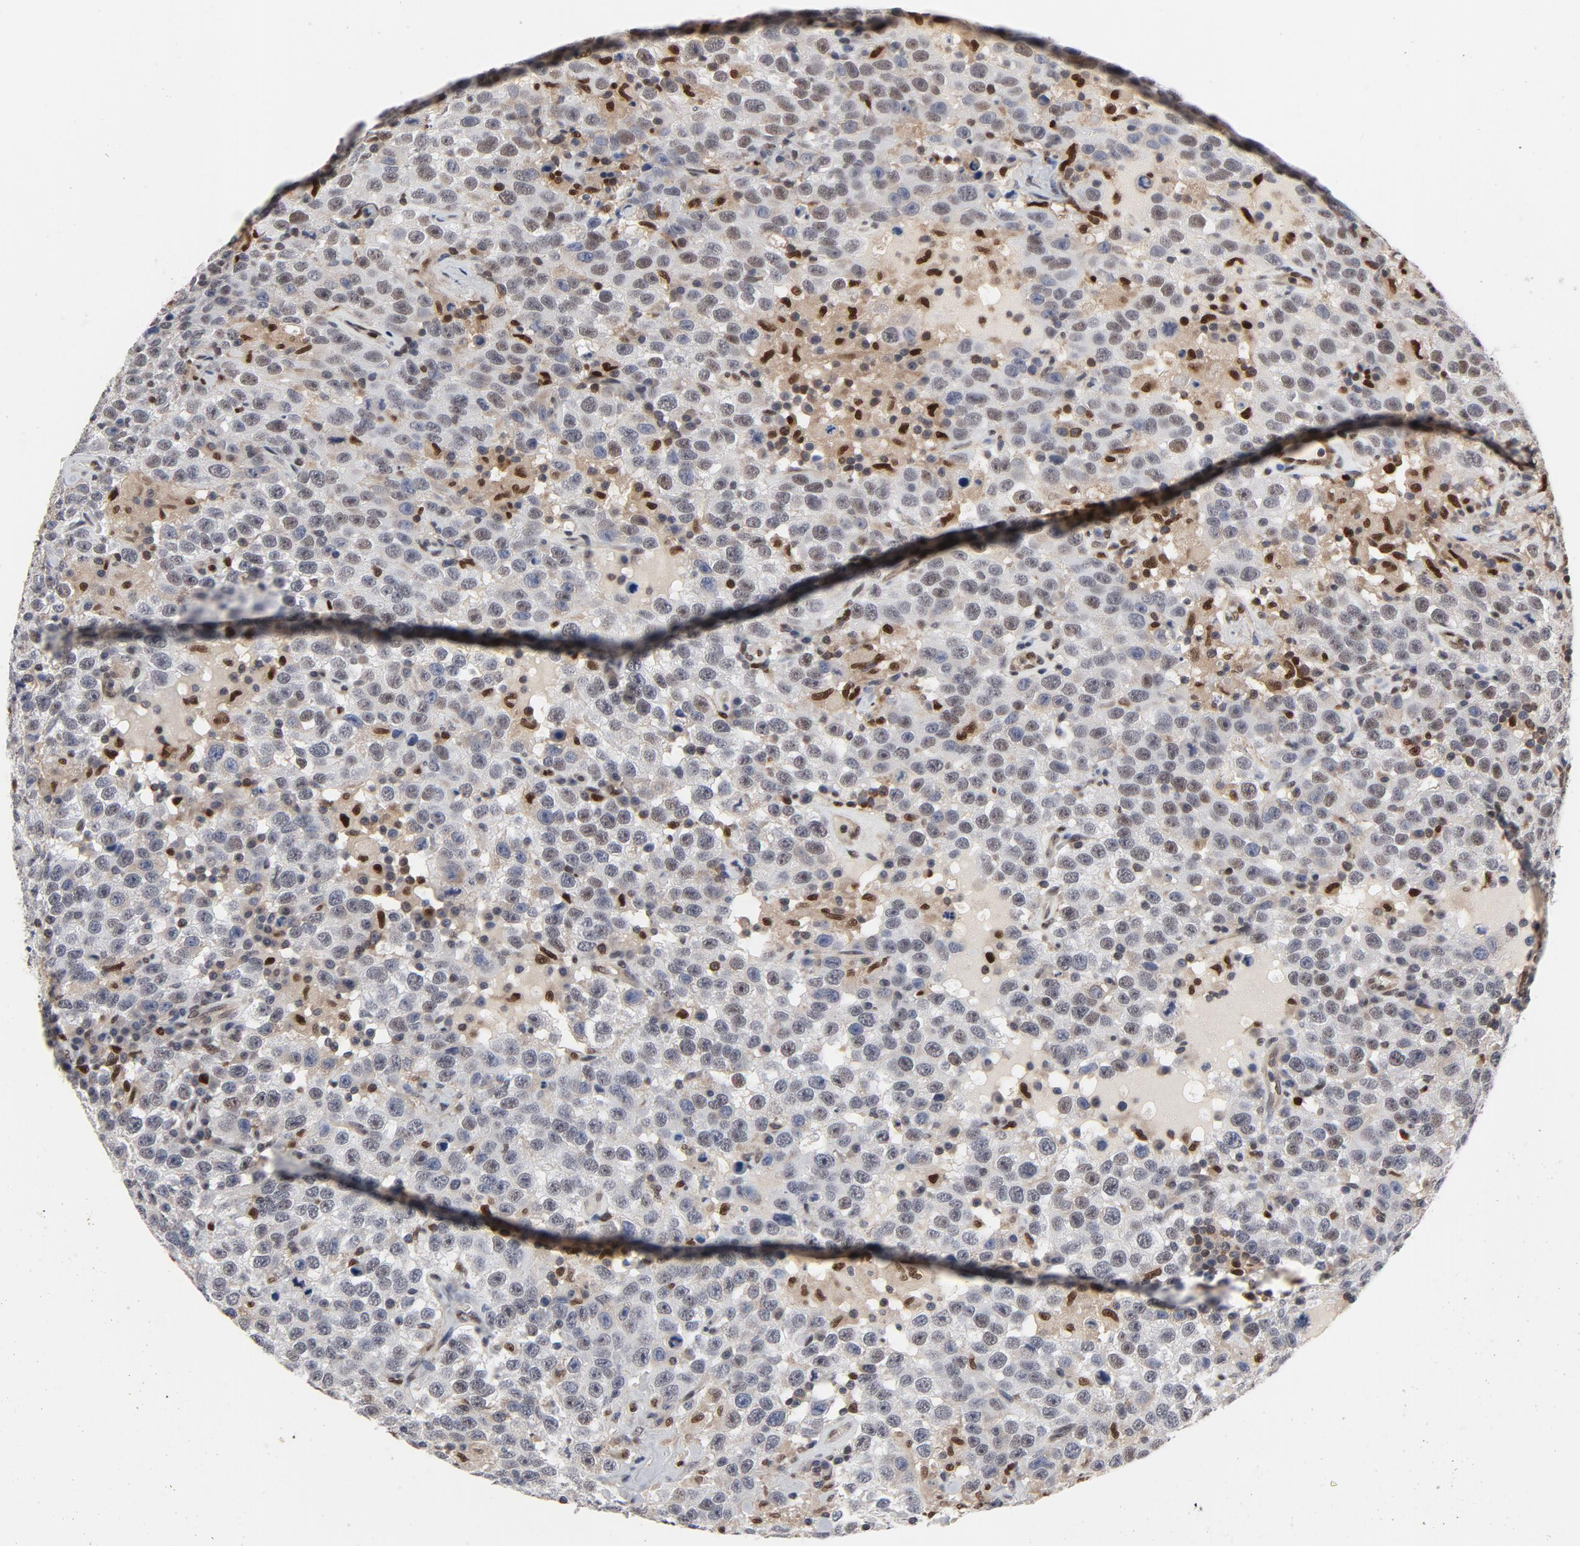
{"staining": {"intensity": "negative", "quantity": "none", "location": "none"}, "tissue": "testis cancer", "cell_type": "Tumor cells", "image_type": "cancer", "snomed": [{"axis": "morphology", "description": "Seminoma, NOS"}, {"axis": "topography", "description": "Testis"}], "caption": "An immunohistochemistry photomicrograph of testis cancer is shown. There is no staining in tumor cells of testis cancer. The staining is performed using DAB (3,3'-diaminobenzidine) brown chromogen with nuclei counter-stained in using hematoxylin.", "gene": "NFKB1", "patient": {"sex": "male", "age": 41}}